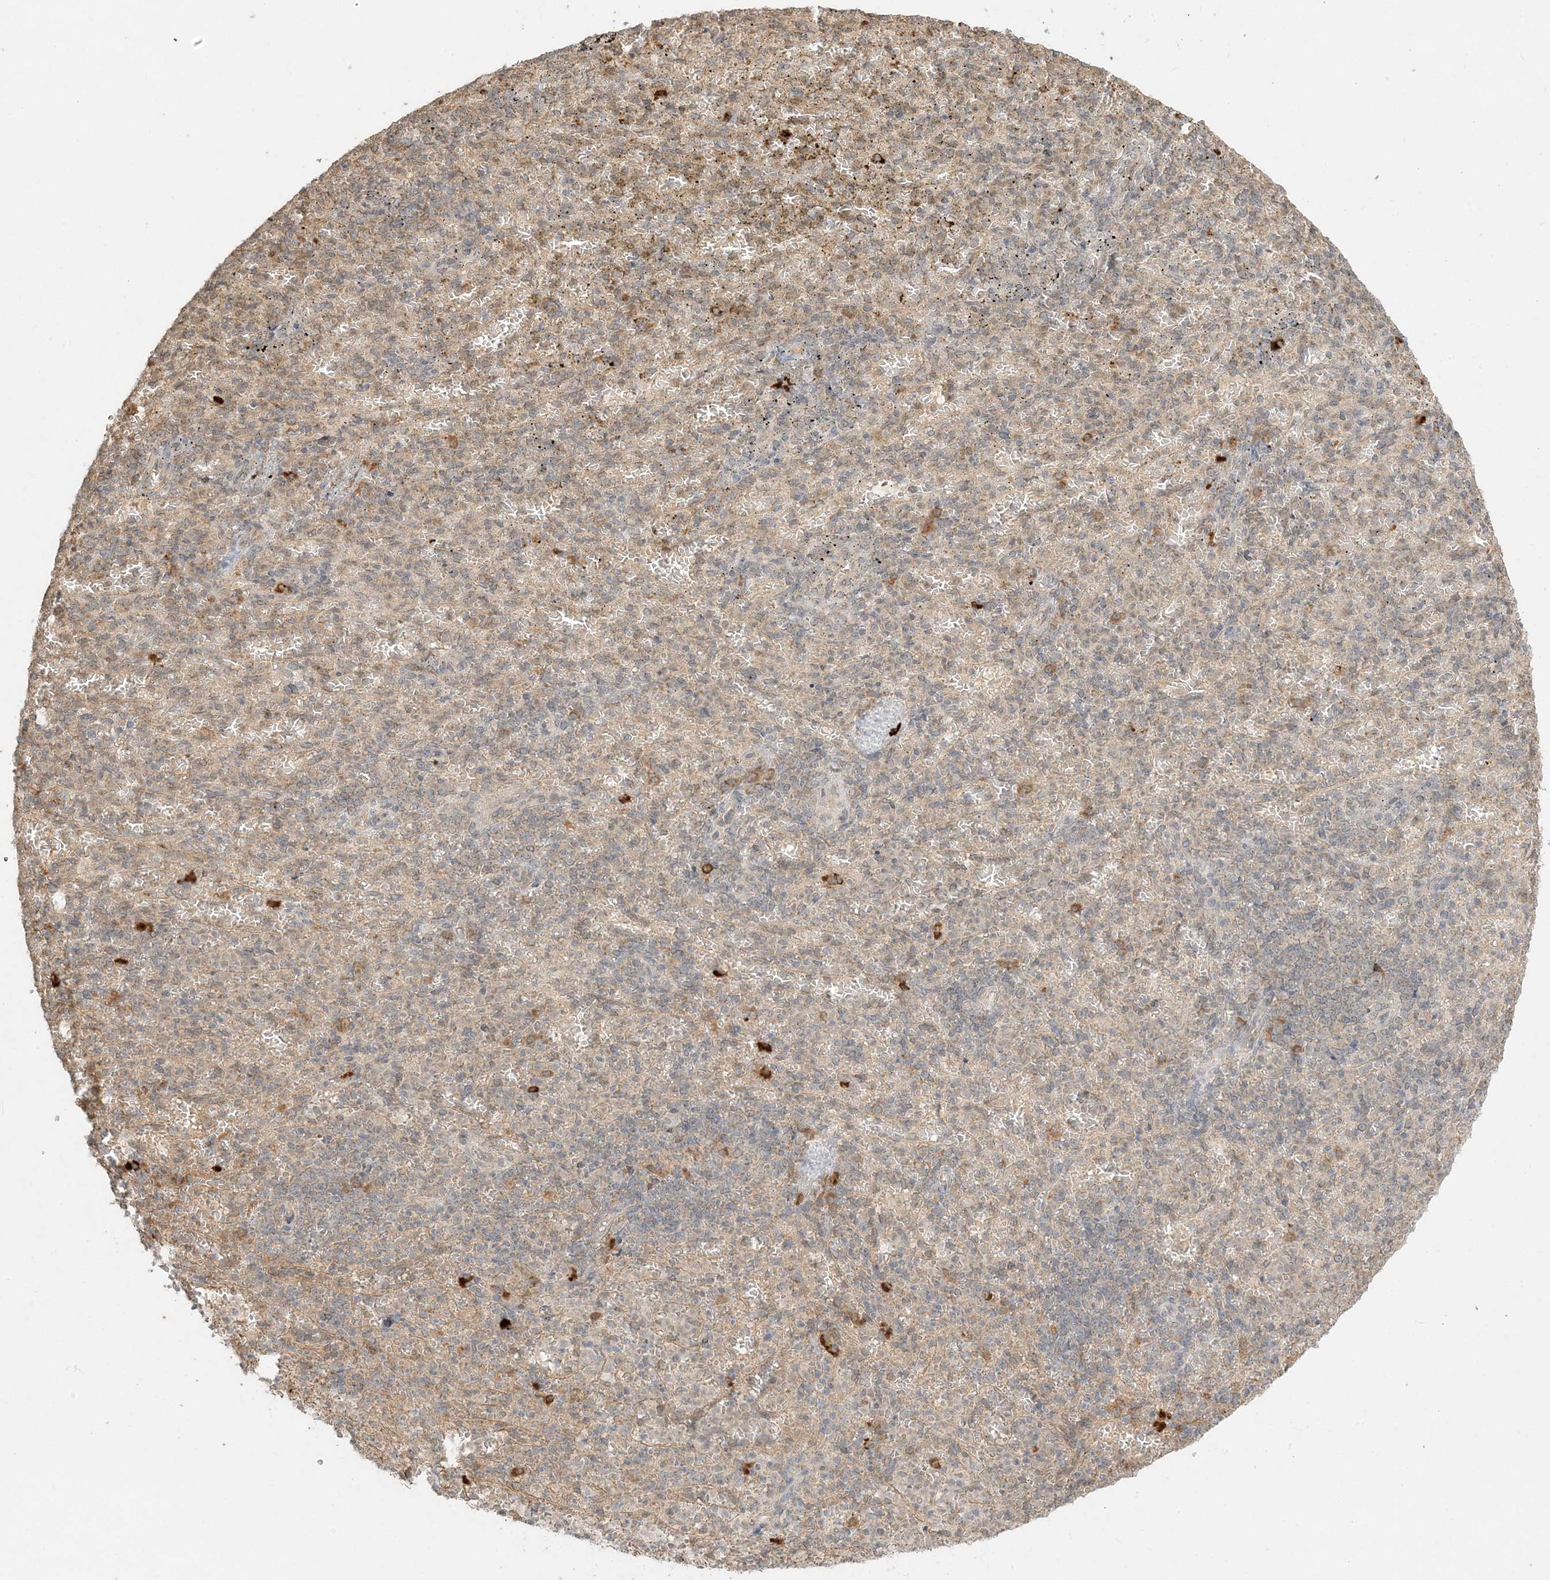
{"staining": {"intensity": "moderate", "quantity": "25%-75%", "location": "cytoplasmic/membranous"}, "tissue": "spleen", "cell_type": "Cells in red pulp", "image_type": "normal", "snomed": [{"axis": "morphology", "description": "Normal tissue, NOS"}, {"axis": "topography", "description": "Spleen"}], "caption": "Protein expression analysis of benign spleen demonstrates moderate cytoplasmic/membranous positivity in approximately 25%-75% of cells in red pulp.", "gene": "MCOLN1", "patient": {"sex": "female", "age": 74}}